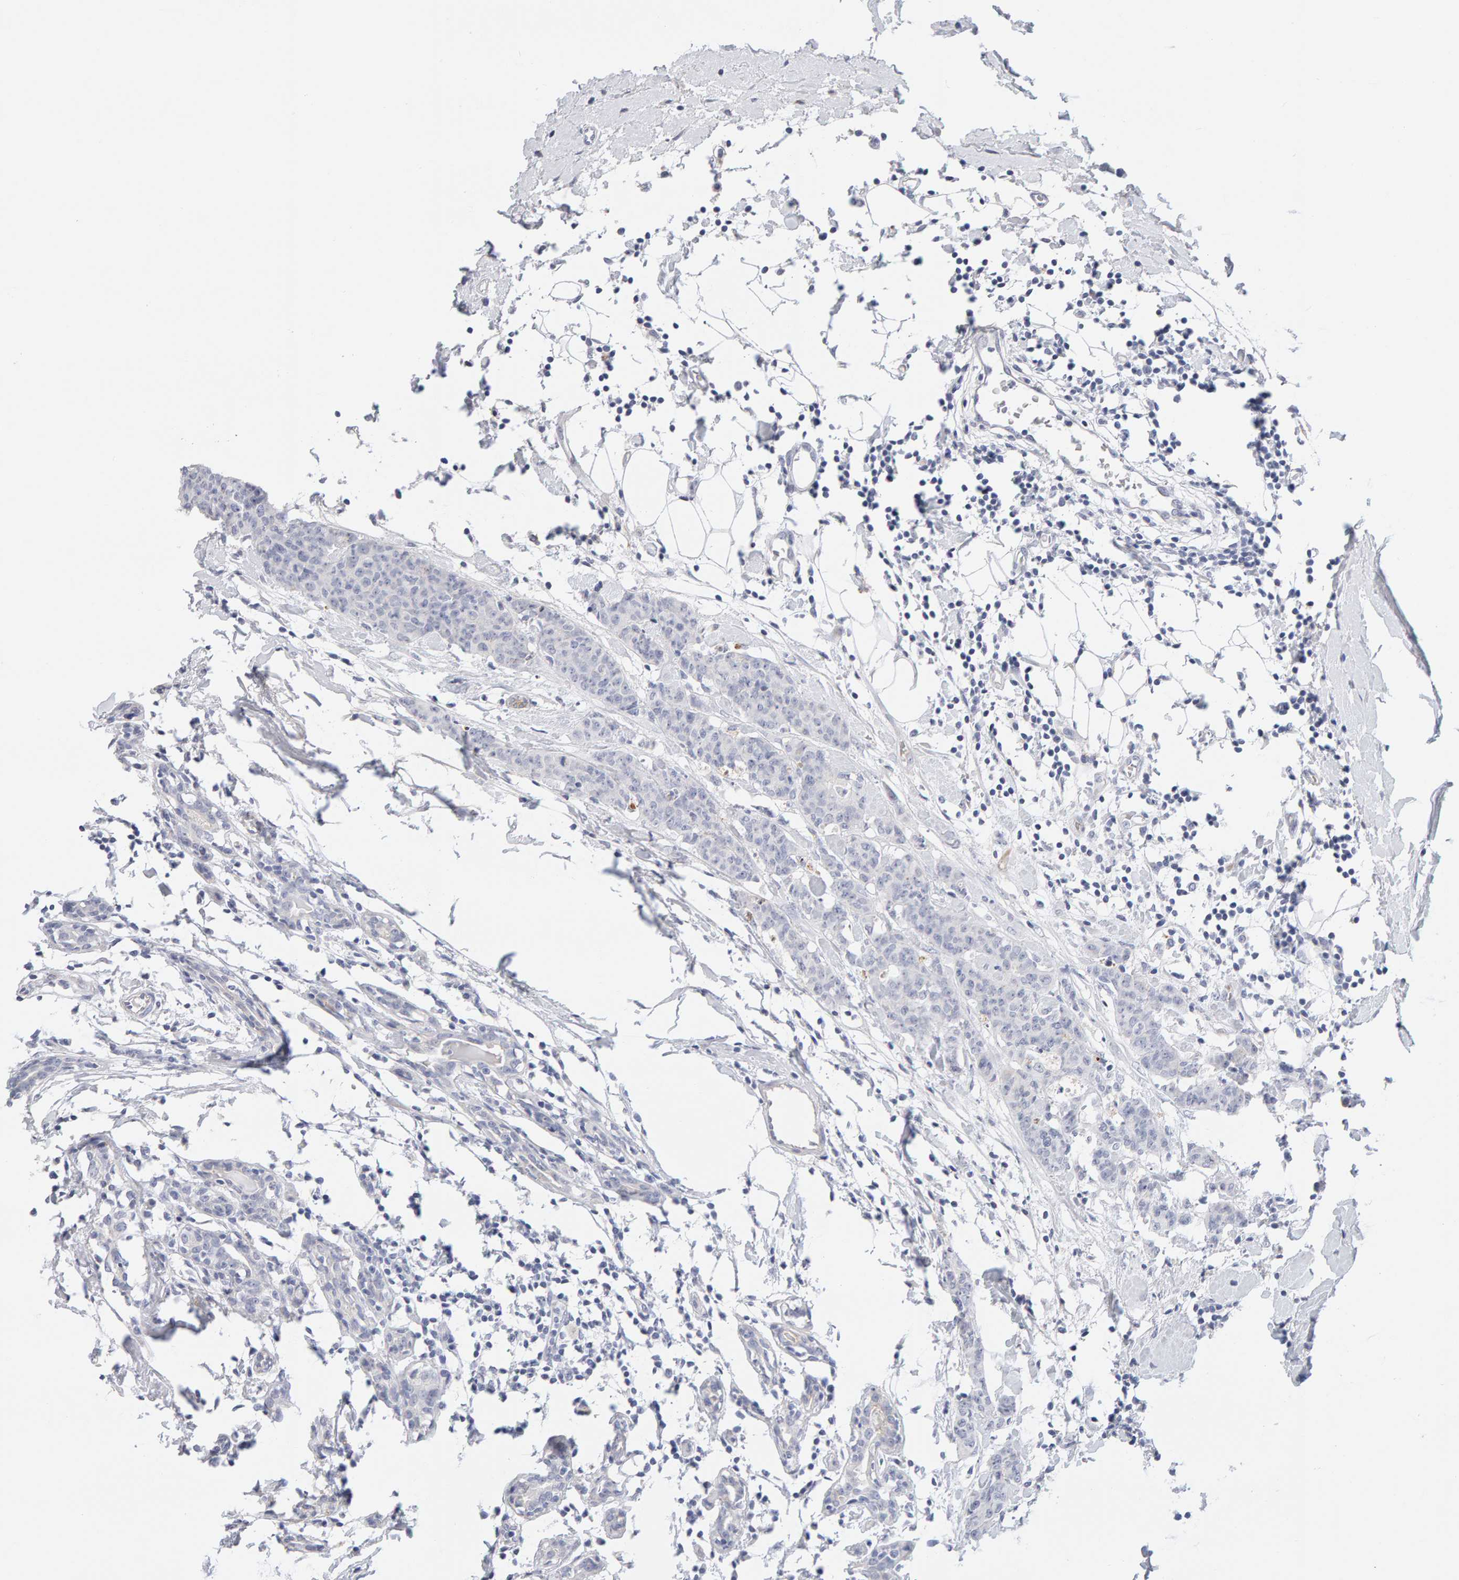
{"staining": {"intensity": "negative", "quantity": "none", "location": "none"}, "tissue": "breast cancer", "cell_type": "Tumor cells", "image_type": "cancer", "snomed": [{"axis": "morphology", "description": "Normal tissue, NOS"}, {"axis": "morphology", "description": "Duct carcinoma"}, {"axis": "topography", "description": "Breast"}], "caption": "DAB immunohistochemical staining of breast cancer shows no significant staining in tumor cells.", "gene": "METRNL", "patient": {"sex": "female", "age": 40}}